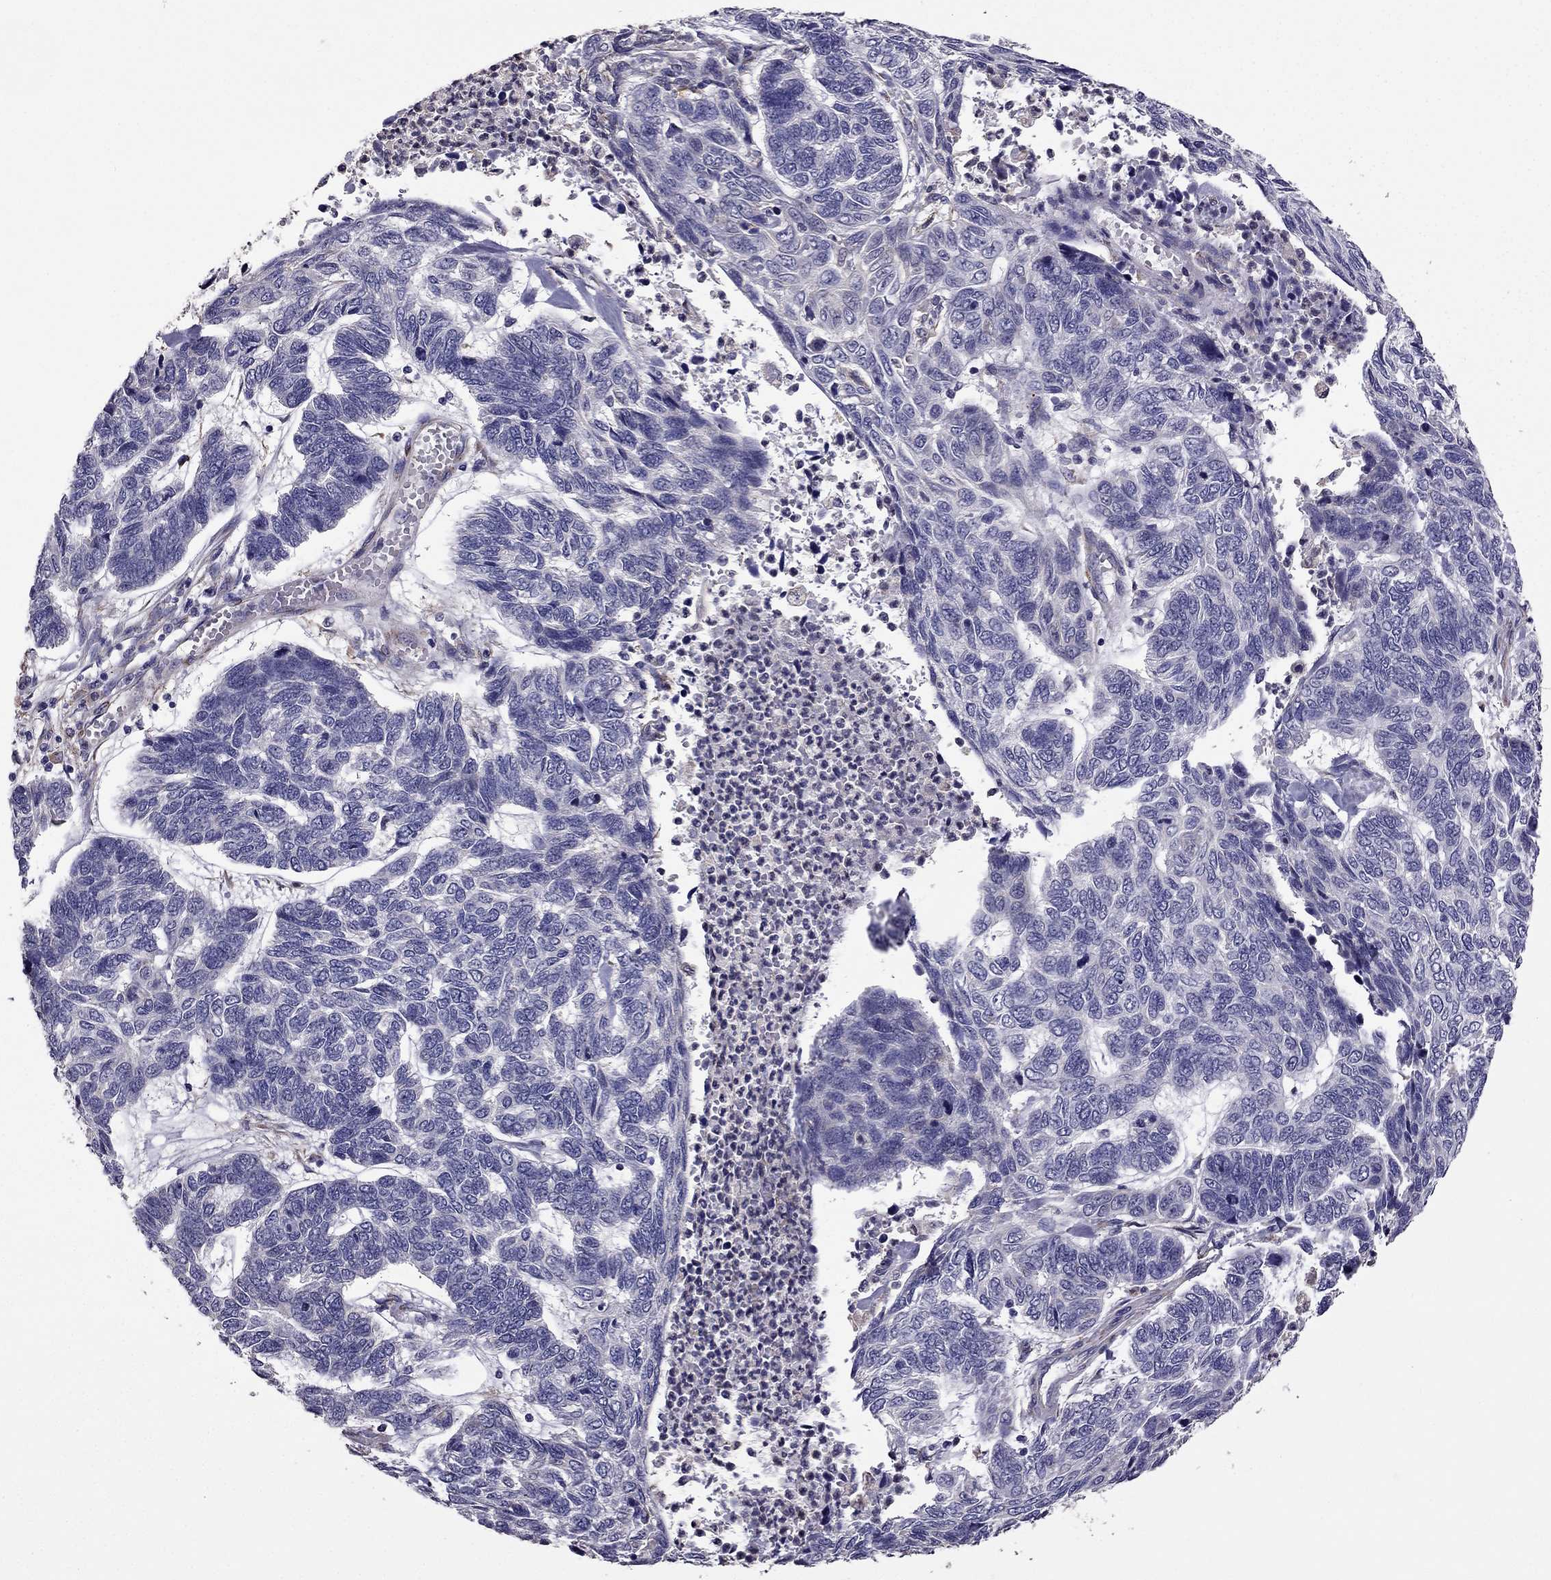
{"staining": {"intensity": "negative", "quantity": "none", "location": "none"}, "tissue": "skin cancer", "cell_type": "Tumor cells", "image_type": "cancer", "snomed": [{"axis": "morphology", "description": "Basal cell carcinoma"}, {"axis": "topography", "description": "Skin"}], "caption": "Skin cancer stained for a protein using IHC demonstrates no expression tumor cells.", "gene": "CDH9", "patient": {"sex": "female", "age": 65}}